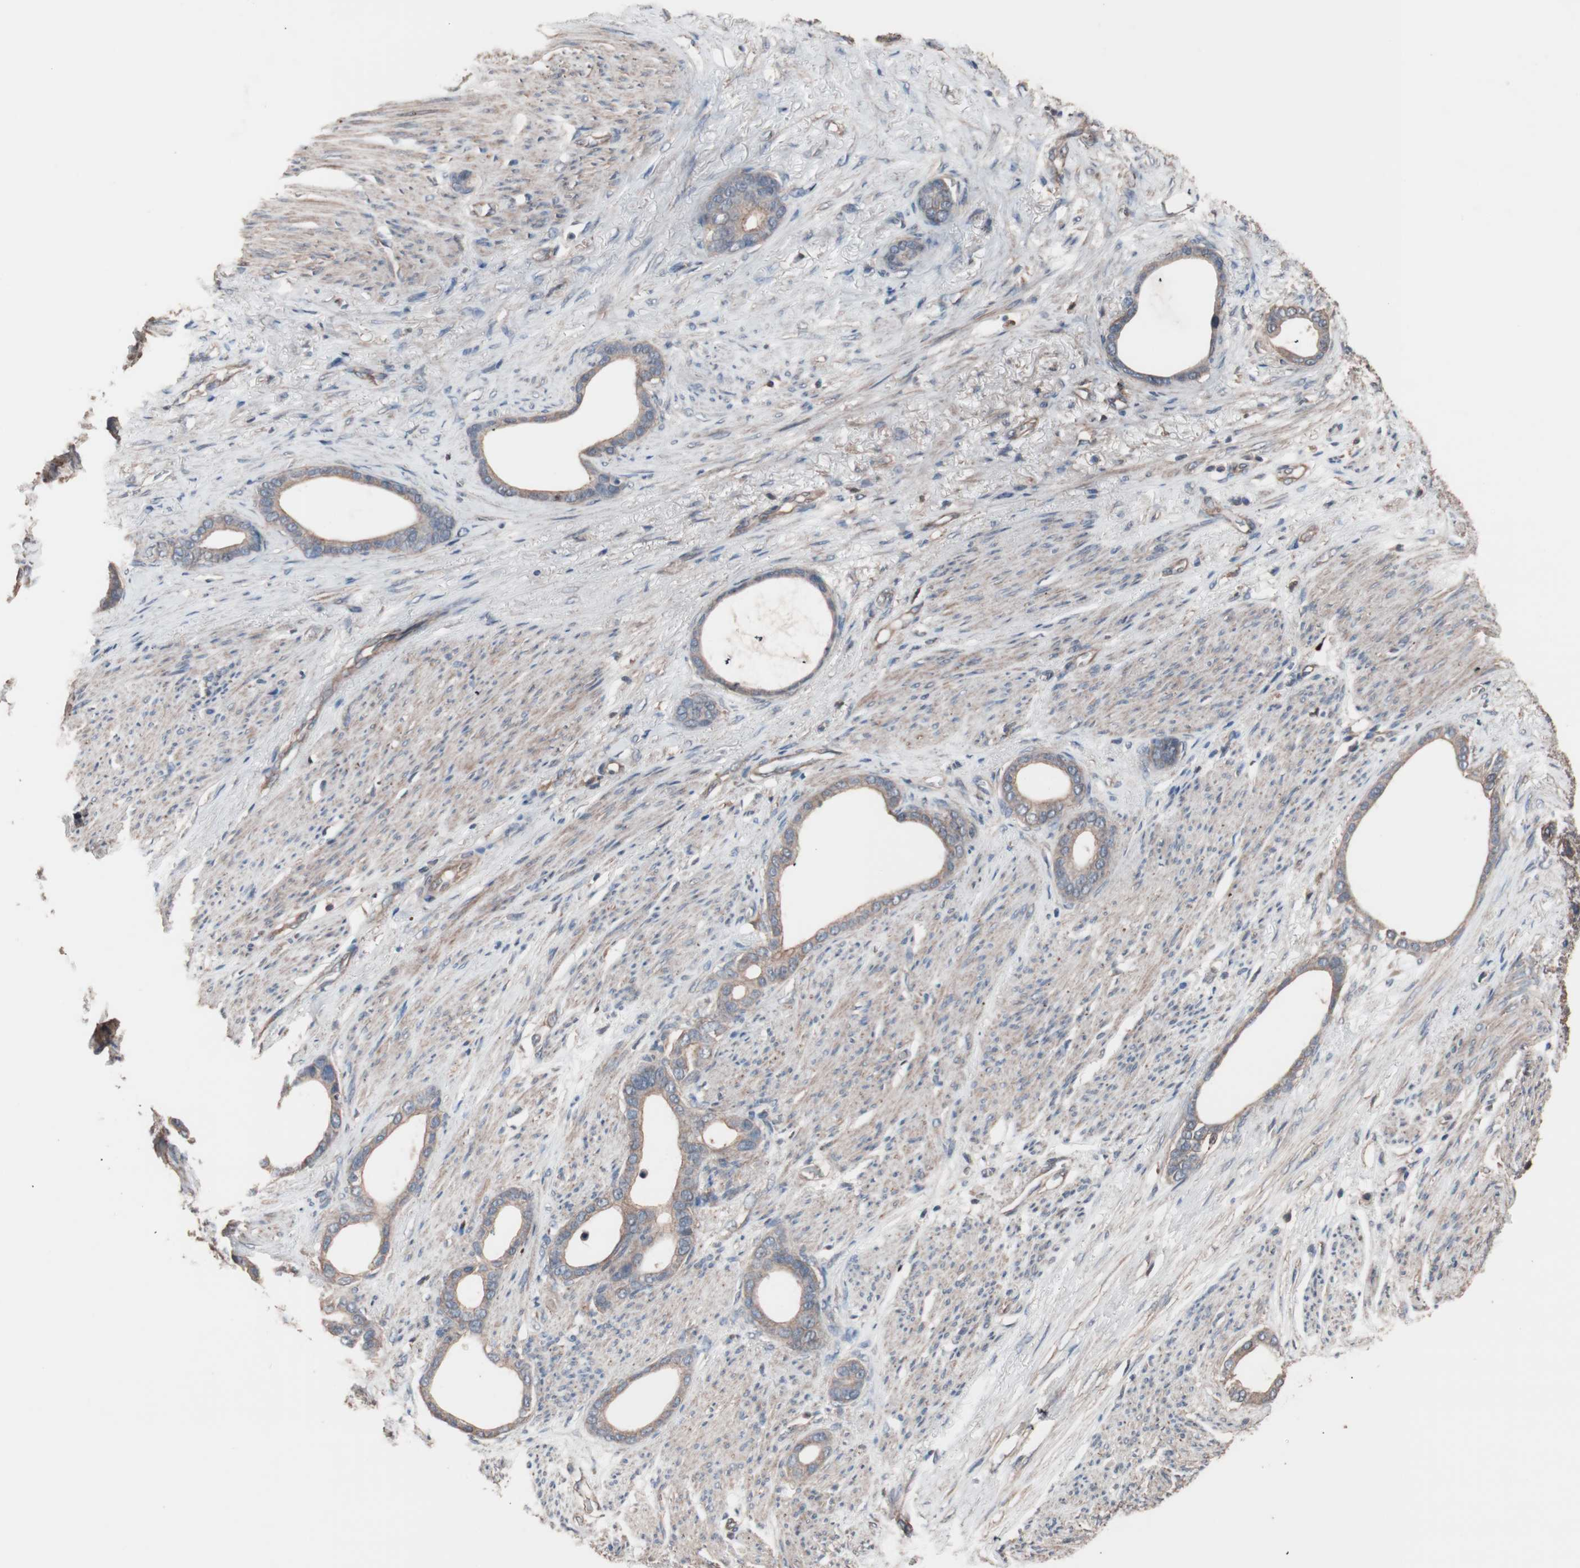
{"staining": {"intensity": "weak", "quantity": "25%-75%", "location": "cytoplasmic/membranous"}, "tissue": "stomach cancer", "cell_type": "Tumor cells", "image_type": "cancer", "snomed": [{"axis": "morphology", "description": "Adenocarcinoma, NOS"}, {"axis": "topography", "description": "Stomach"}], "caption": "This photomicrograph reveals stomach cancer (adenocarcinoma) stained with IHC to label a protein in brown. The cytoplasmic/membranous of tumor cells show weak positivity for the protein. Nuclei are counter-stained blue.", "gene": "ATG7", "patient": {"sex": "female", "age": 75}}